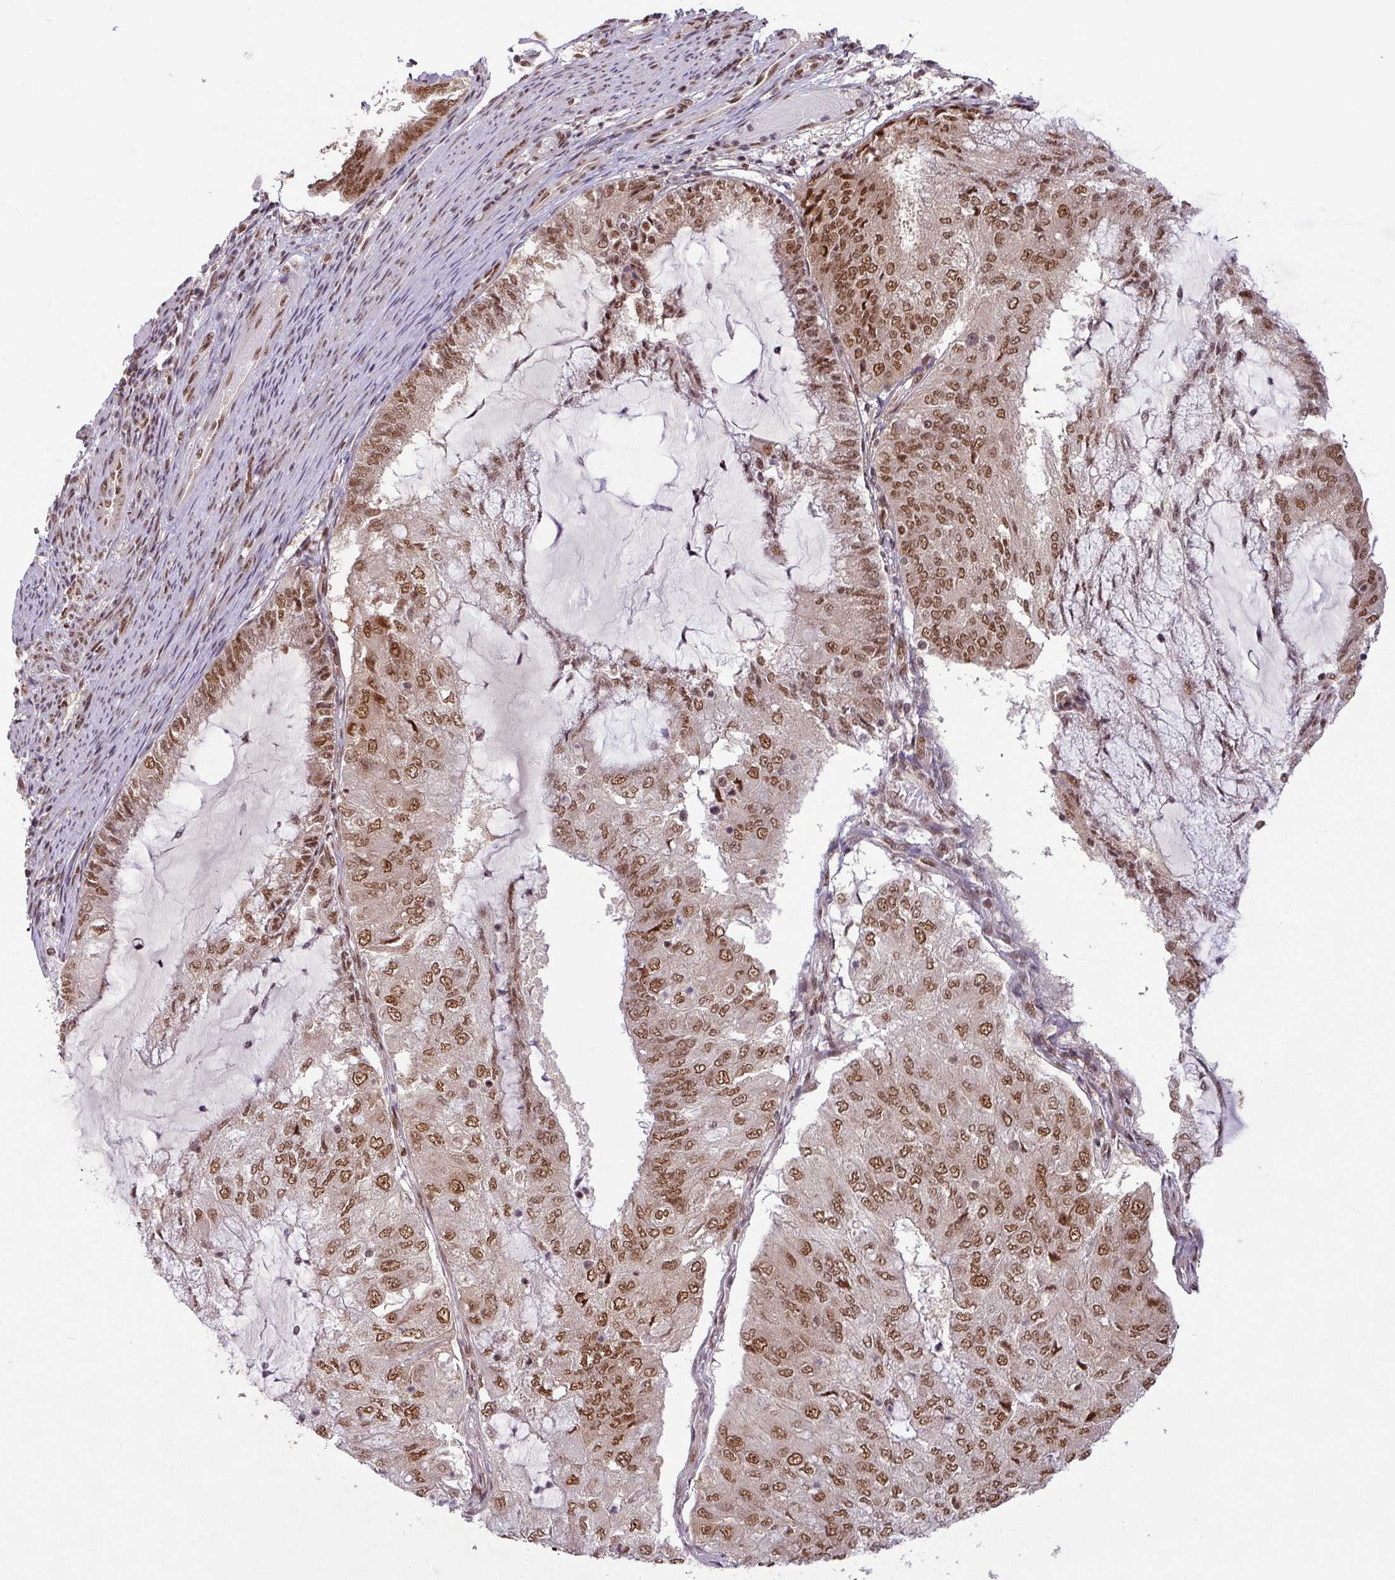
{"staining": {"intensity": "strong", "quantity": ">75%", "location": "nuclear"}, "tissue": "endometrial cancer", "cell_type": "Tumor cells", "image_type": "cancer", "snomed": [{"axis": "morphology", "description": "Adenocarcinoma, NOS"}, {"axis": "topography", "description": "Endometrium"}], "caption": "Brown immunohistochemical staining in endometrial cancer shows strong nuclear positivity in approximately >75% of tumor cells.", "gene": "SRSF2", "patient": {"sex": "female", "age": 81}}